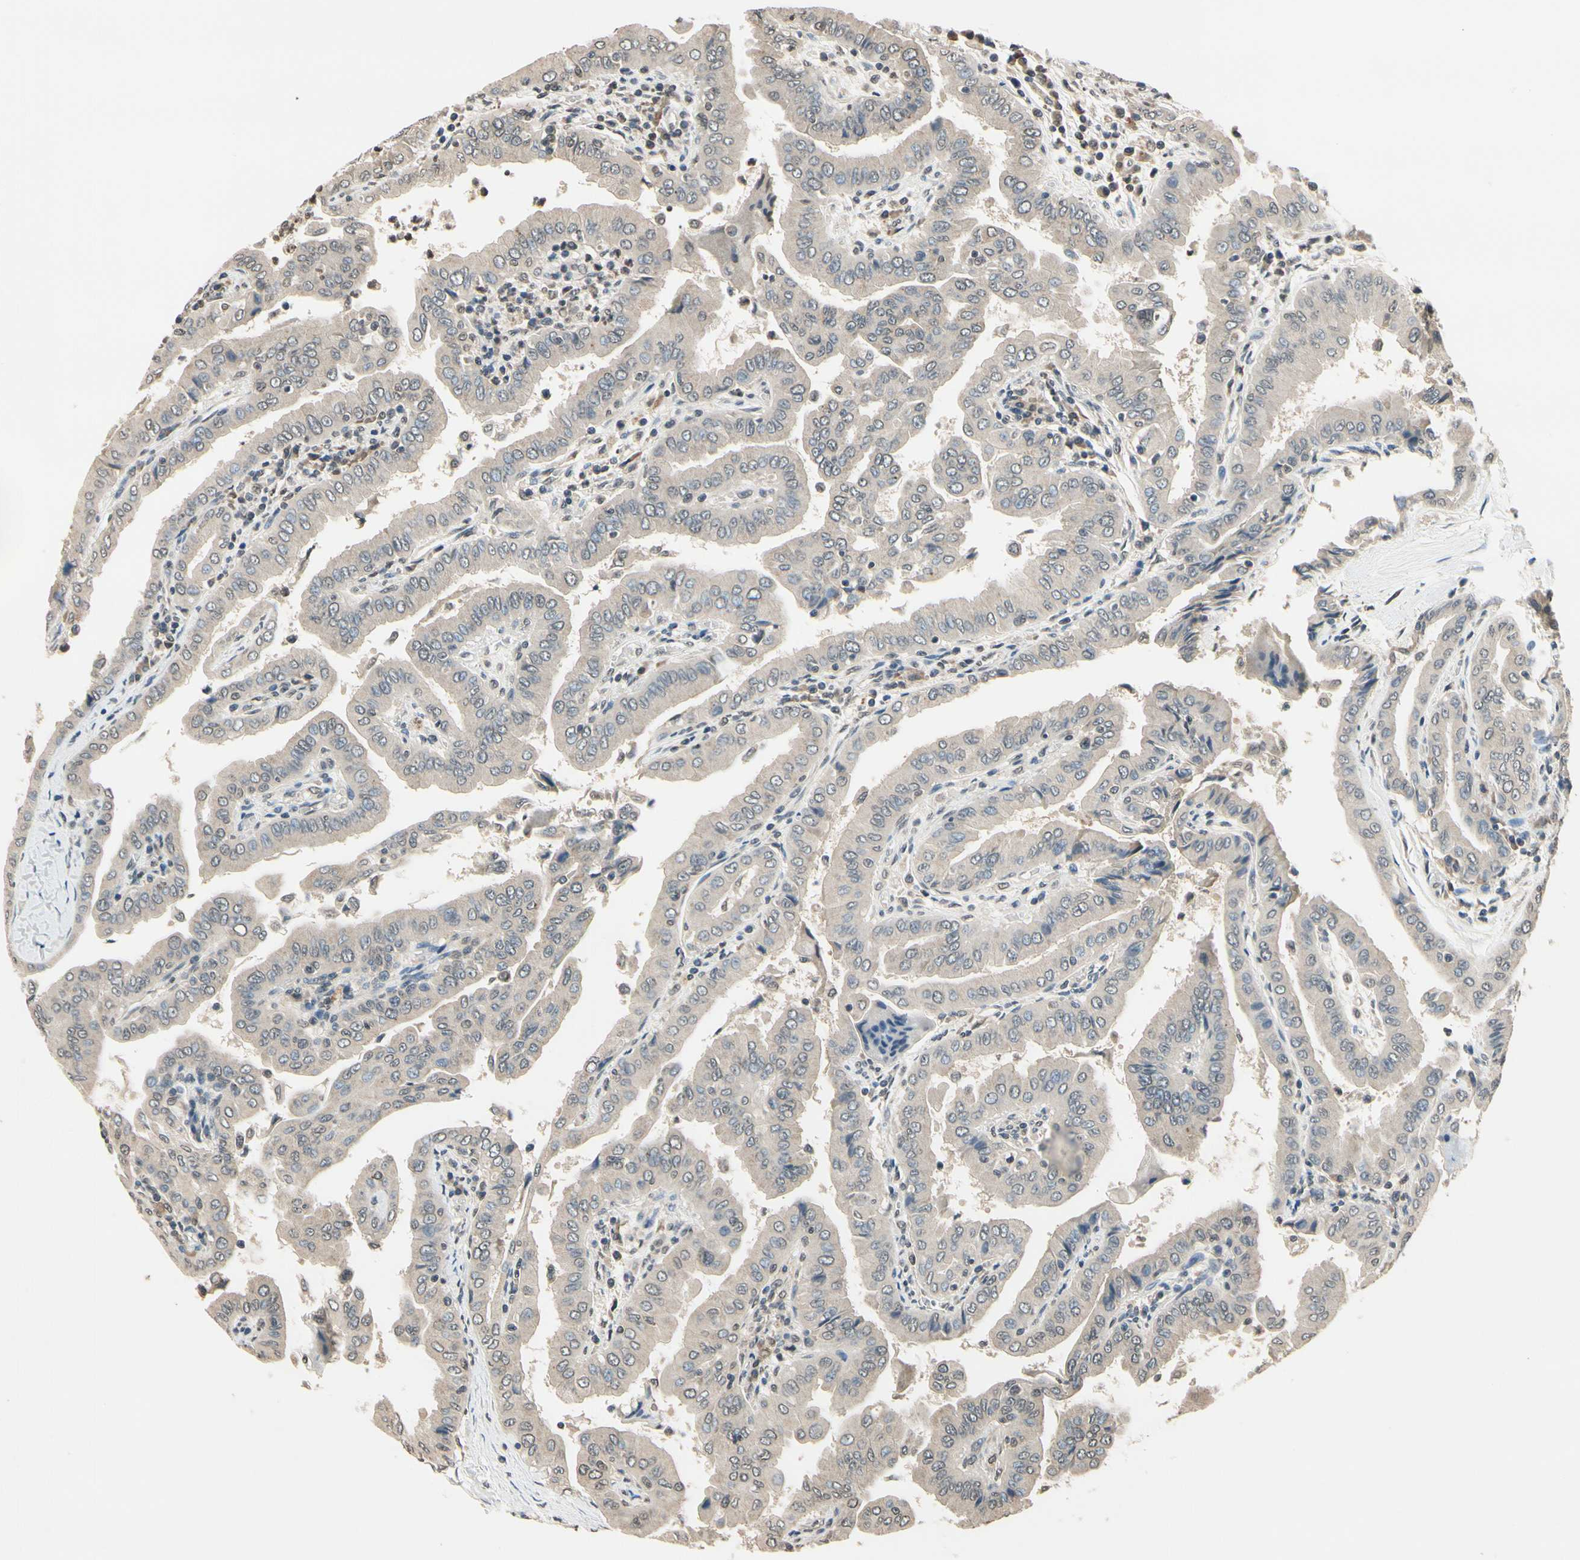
{"staining": {"intensity": "weak", "quantity": ">75%", "location": "cytoplasmic/membranous"}, "tissue": "thyroid cancer", "cell_type": "Tumor cells", "image_type": "cancer", "snomed": [{"axis": "morphology", "description": "Papillary adenocarcinoma, NOS"}, {"axis": "topography", "description": "Thyroid gland"}], "caption": "Human papillary adenocarcinoma (thyroid) stained with a brown dye displays weak cytoplasmic/membranous positive staining in about >75% of tumor cells.", "gene": "GCLC", "patient": {"sex": "male", "age": 33}}